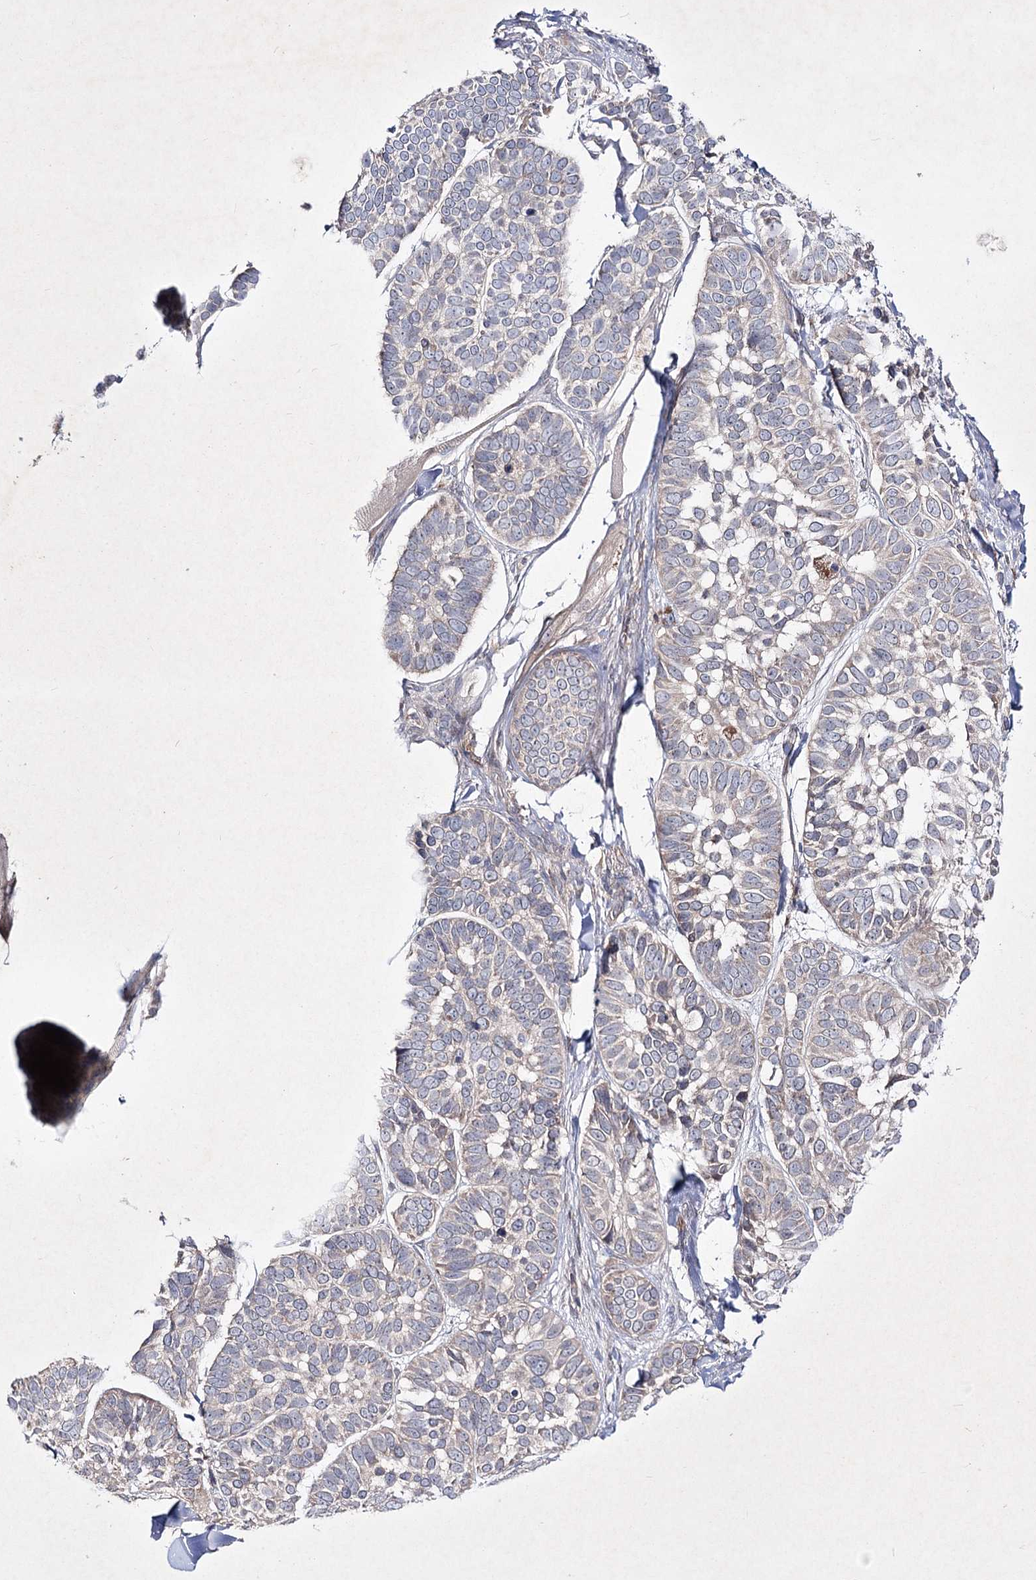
{"staining": {"intensity": "weak", "quantity": "25%-75%", "location": "cytoplasmic/membranous"}, "tissue": "skin cancer", "cell_type": "Tumor cells", "image_type": "cancer", "snomed": [{"axis": "morphology", "description": "Basal cell carcinoma"}, {"axis": "topography", "description": "Skin"}], "caption": "Human skin cancer (basal cell carcinoma) stained with a protein marker exhibits weak staining in tumor cells.", "gene": "CIB2", "patient": {"sex": "male", "age": 62}}